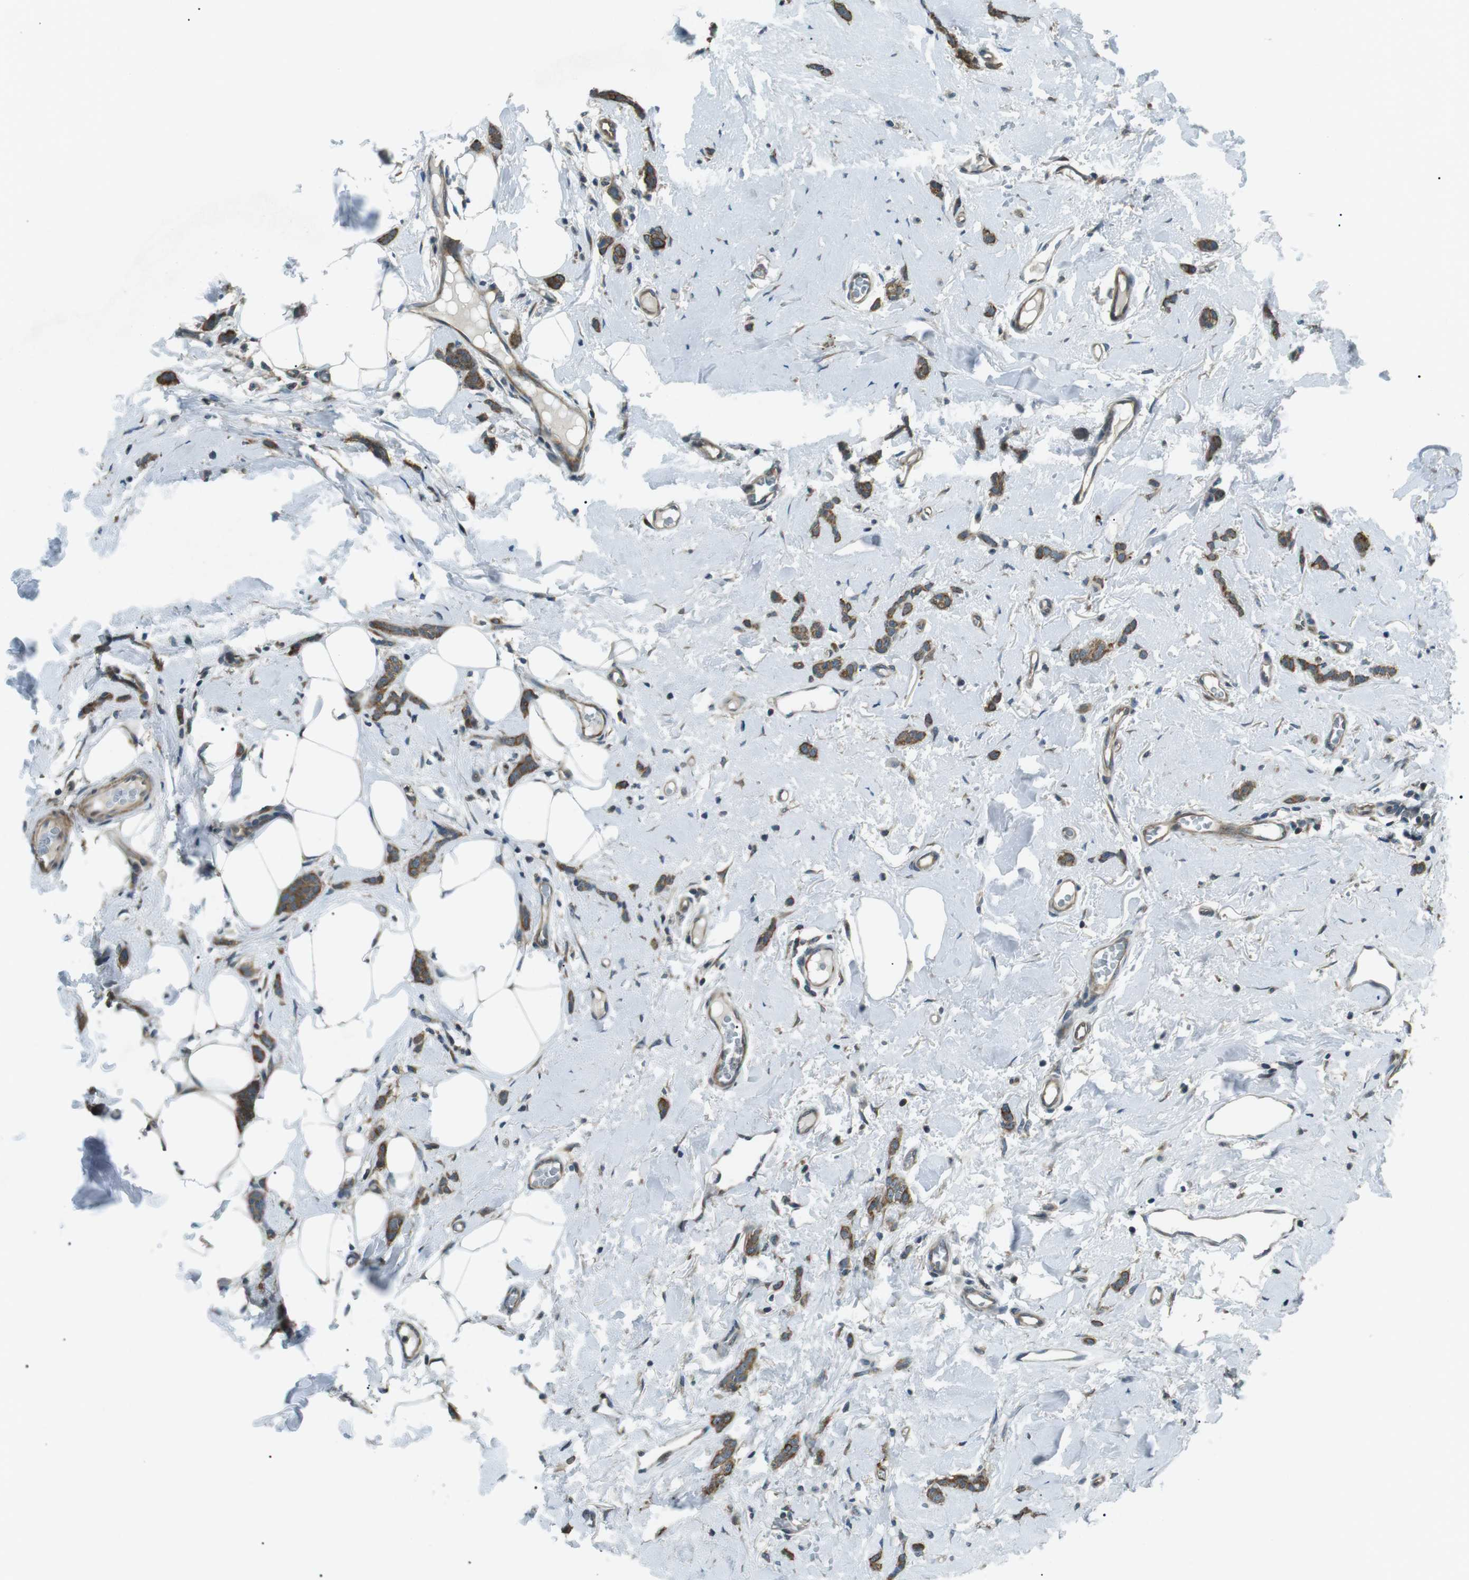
{"staining": {"intensity": "moderate", "quantity": ">75%", "location": "cytoplasmic/membranous"}, "tissue": "breast cancer", "cell_type": "Tumor cells", "image_type": "cancer", "snomed": [{"axis": "morphology", "description": "Lobular carcinoma"}, {"axis": "topography", "description": "Skin"}, {"axis": "topography", "description": "Breast"}], "caption": "There is medium levels of moderate cytoplasmic/membranous staining in tumor cells of breast cancer, as demonstrated by immunohistochemical staining (brown color).", "gene": "TMEM74", "patient": {"sex": "female", "age": 46}}